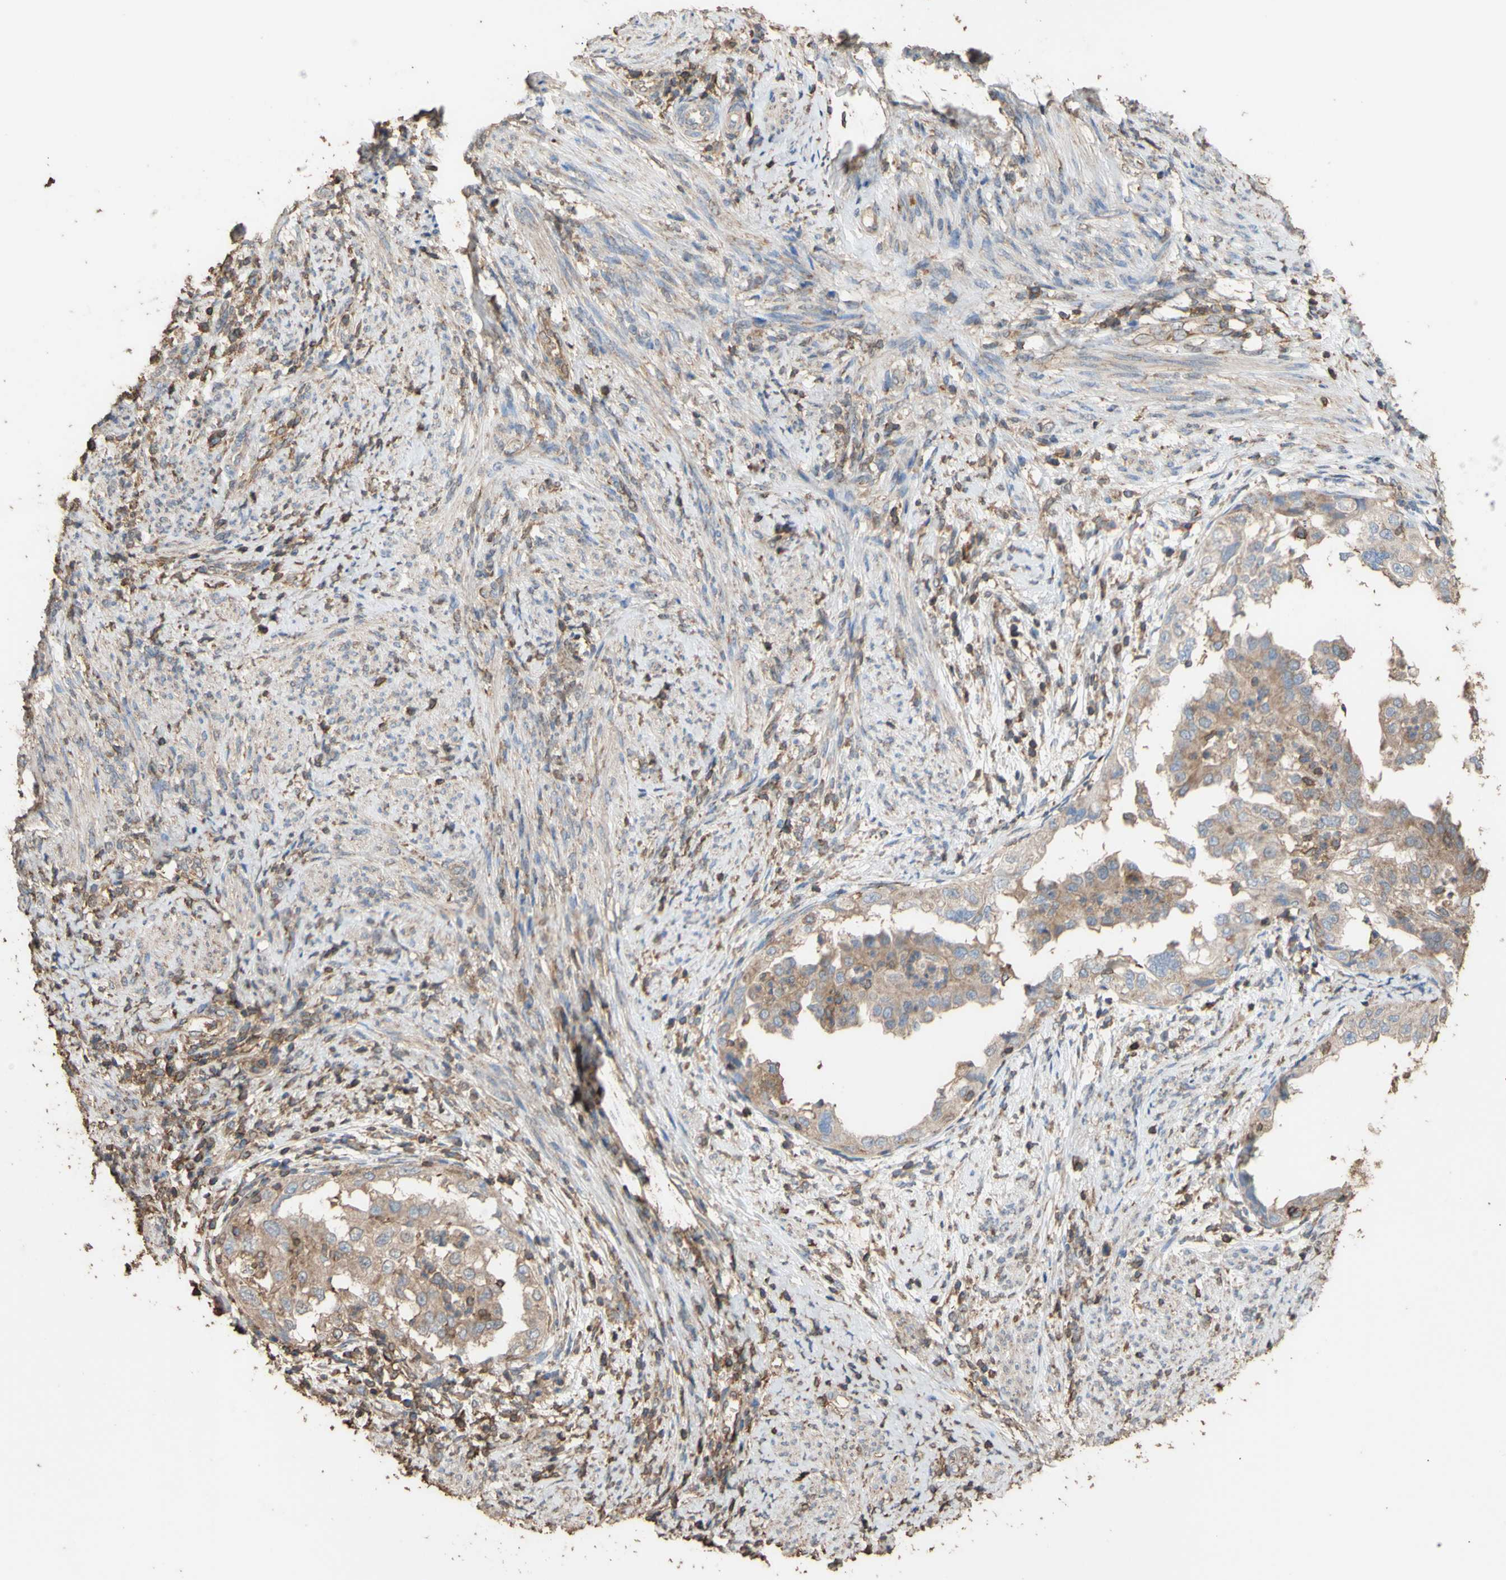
{"staining": {"intensity": "weak", "quantity": ">75%", "location": "cytoplasmic/membranous"}, "tissue": "endometrial cancer", "cell_type": "Tumor cells", "image_type": "cancer", "snomed": [{"axis": "morphology", "description": "Adenocarcinoma, NOS"}, {"axis": "topography", "description": "Endometrium"}], "caption": "Protein expression analysis of endometrial adenocarcinoma displays weak cytoplasmic/membranous staining in approximately >75% of tumor cells. The protein of interest is stained brown, and the nuclei are stained in blue (DAB IHC with brightfield microscopy, high magnification).", "gene": "ALDH9A1", "patient": {"sex": "female", "age": 85}}